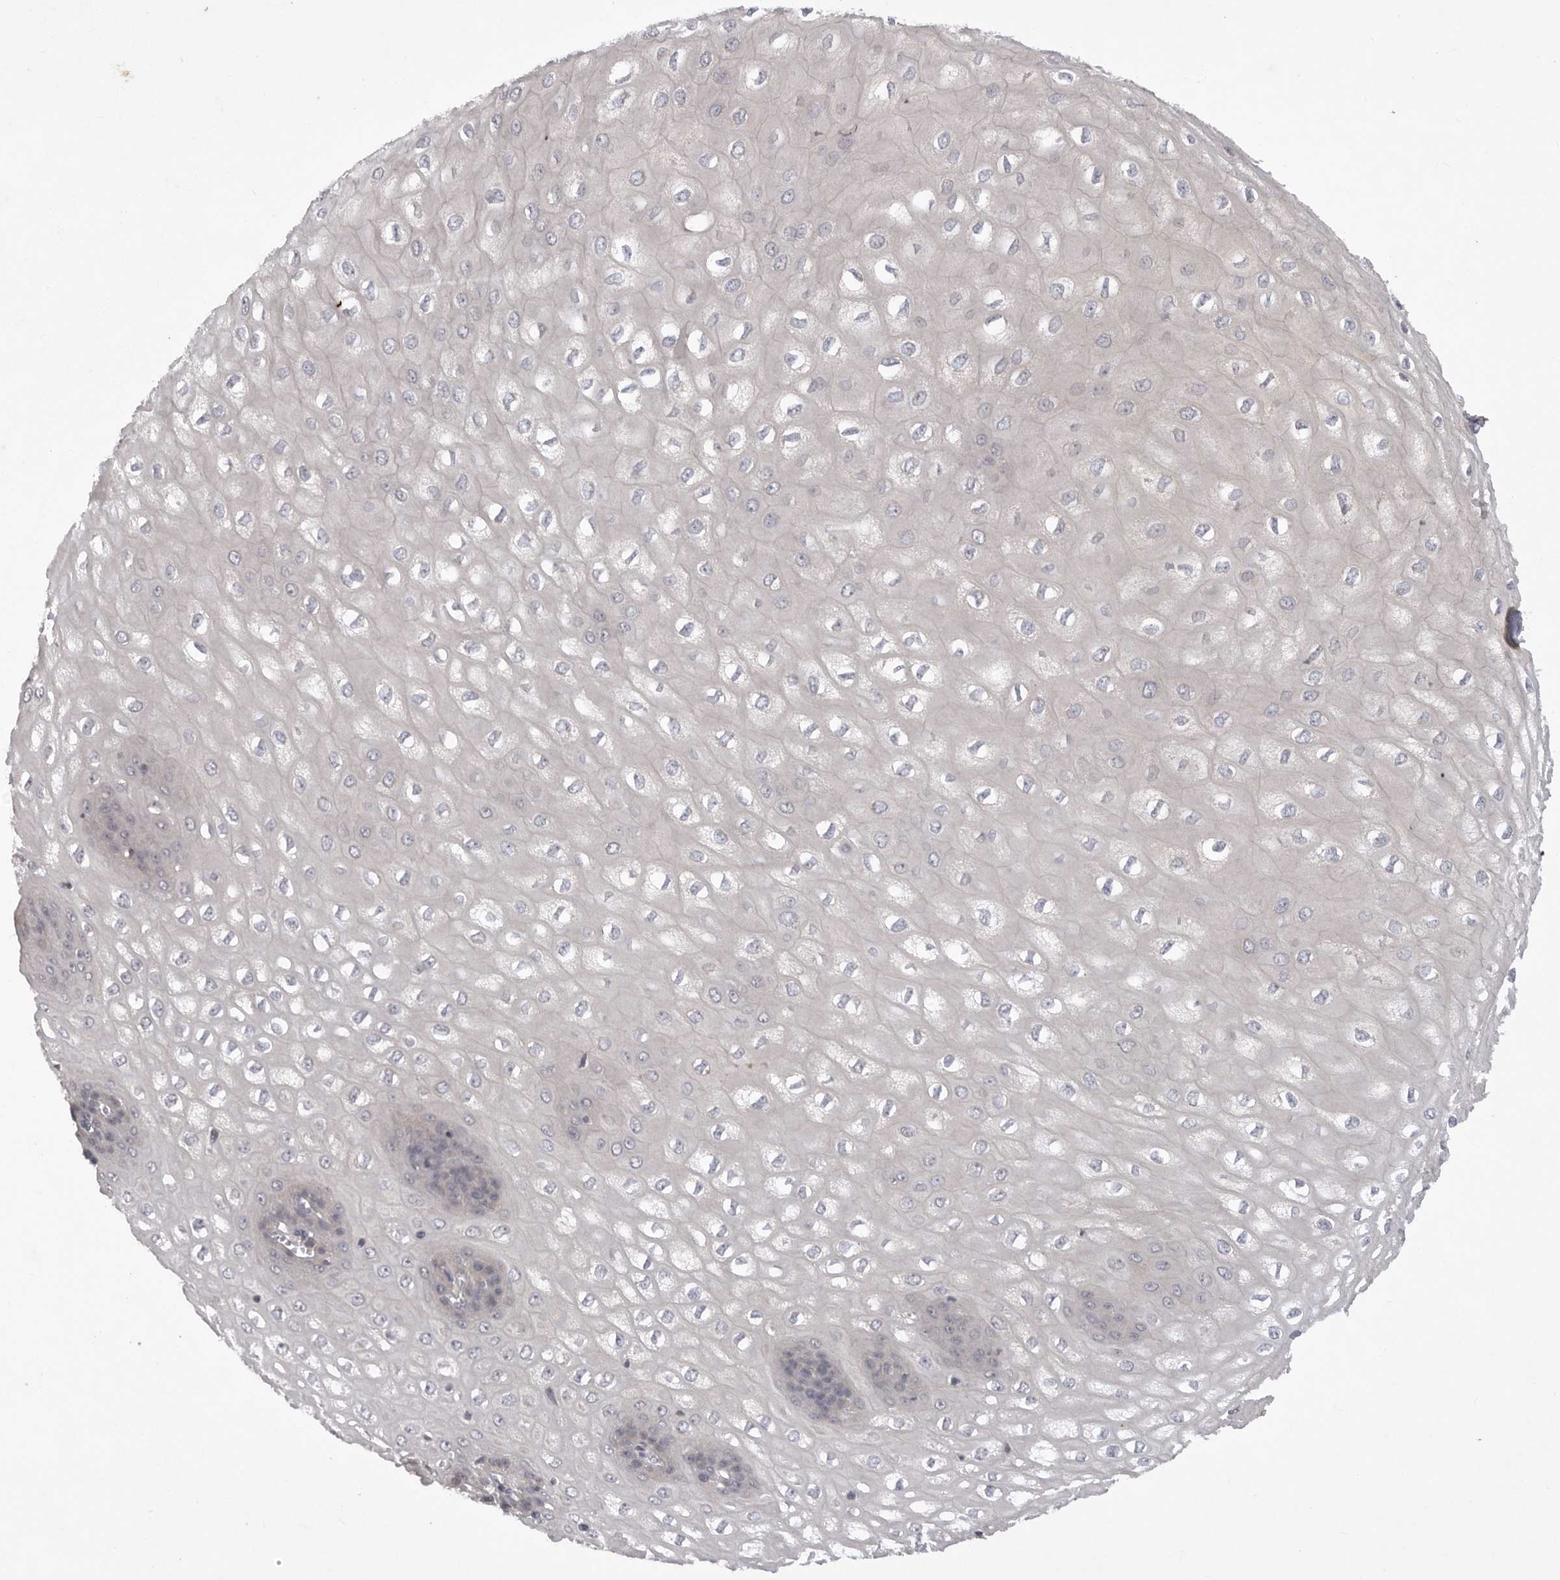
{"staining": {"intensity": "weak", "quantity": "<25%", "location": "cytoplasmic/membranous"}, "tissue": "esophagus", "cell_type": "Squamous epithelial cells", "image_type": "normal", "snomed": [{"axis": "morphology", "description": "Normal tissue, NOS"}, {"axis": "topography", "description": "Esophagus"}], "caption": "Micrograph shows no protein expression in squamous epithelial cells of benign esophagus. Brightfield microscopy of IHC stained with DAB (brown) and hematoxylin (blue), captured at high magnification.", "gene": "DHDDS", "patient": {"sex": "male", "age": 60}}